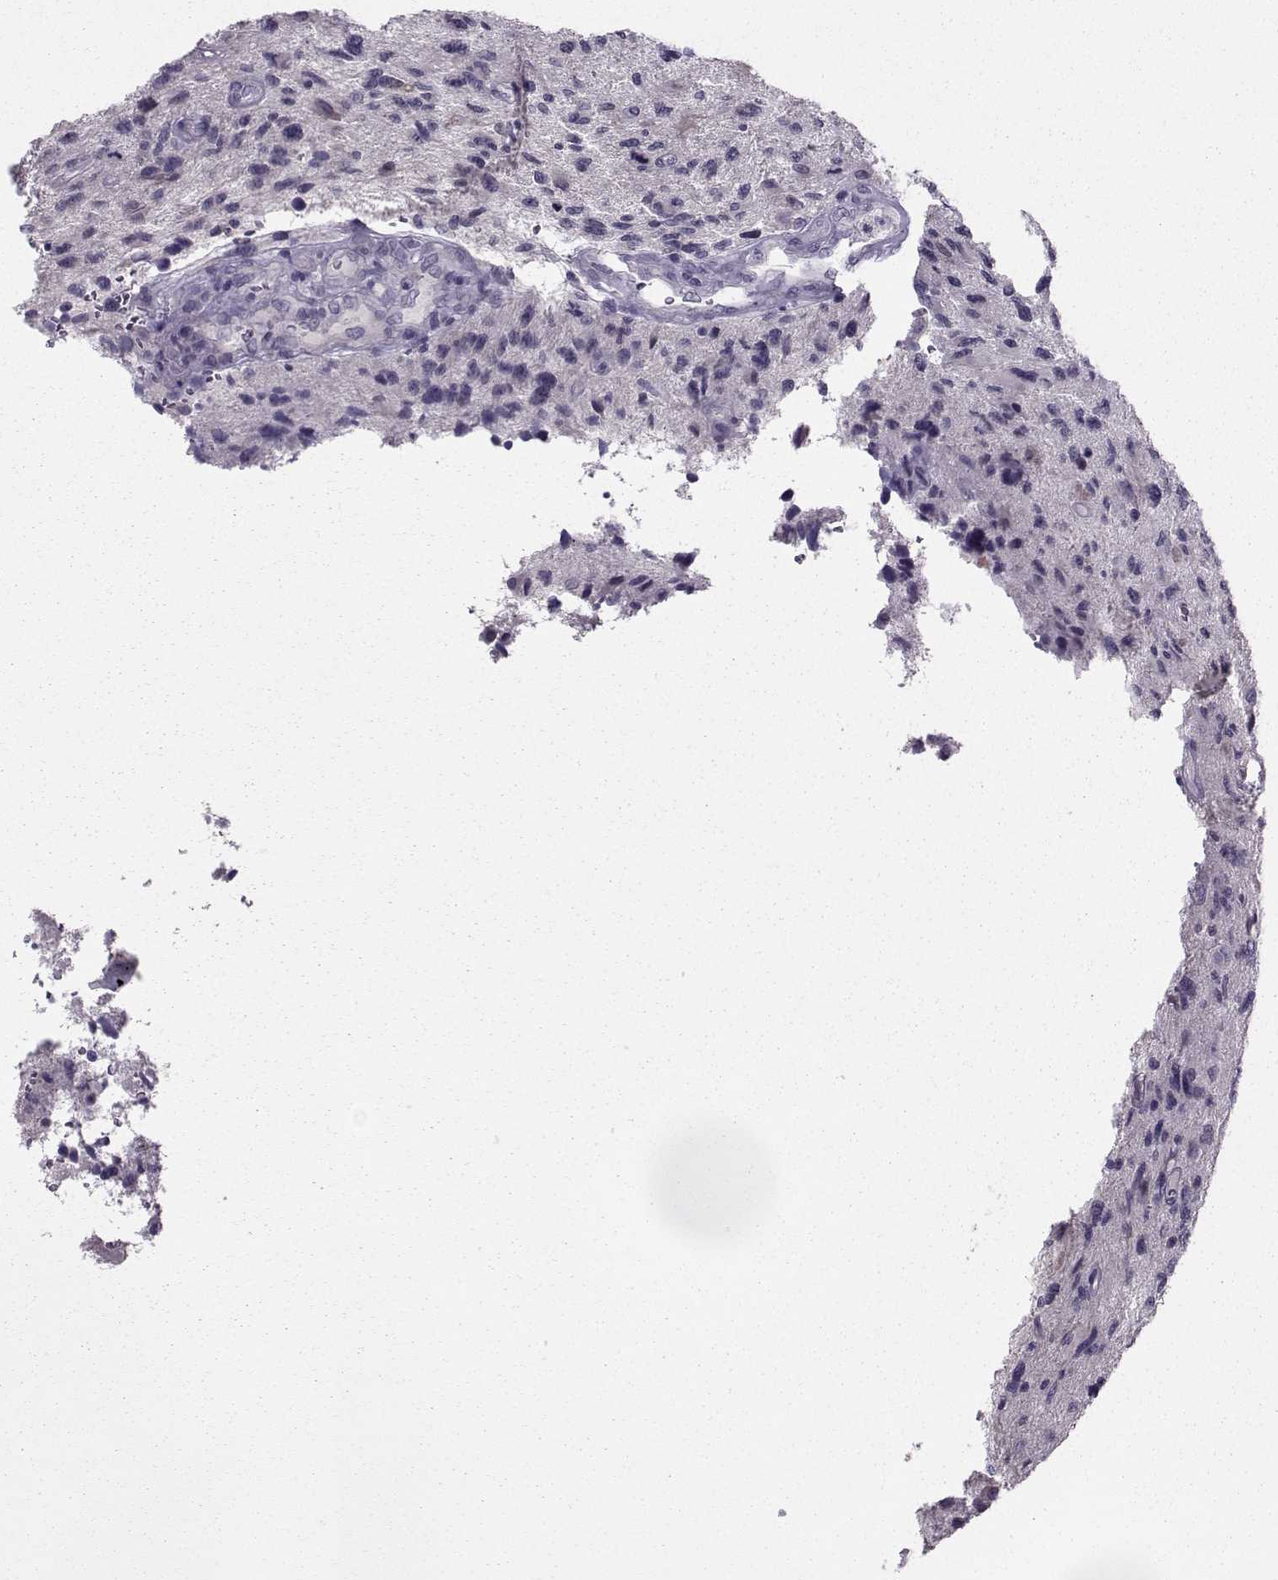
{"staining": {"intensity": "negative", "quantity": "none", "location": "none"}, "tissue": "glioma", "cell_type": "Tumor cells", "image_type": "cancer", "snomed": [{"axis": "morphology", "description": "Glioma, malignant, NOS"}, {"axis": "morphology", "description": "Glioma, malignant, High grade"}, {"axis": "topography", "description": "Brain"}], "caption": "DAB (3,3'-diaminobenzidine) immunohistochemical staining of human glioma (malignant) displays no significant positivity in tumor cells.", "gene": "ASRGL1", "patient": {"sex": "female", "age": 71}}